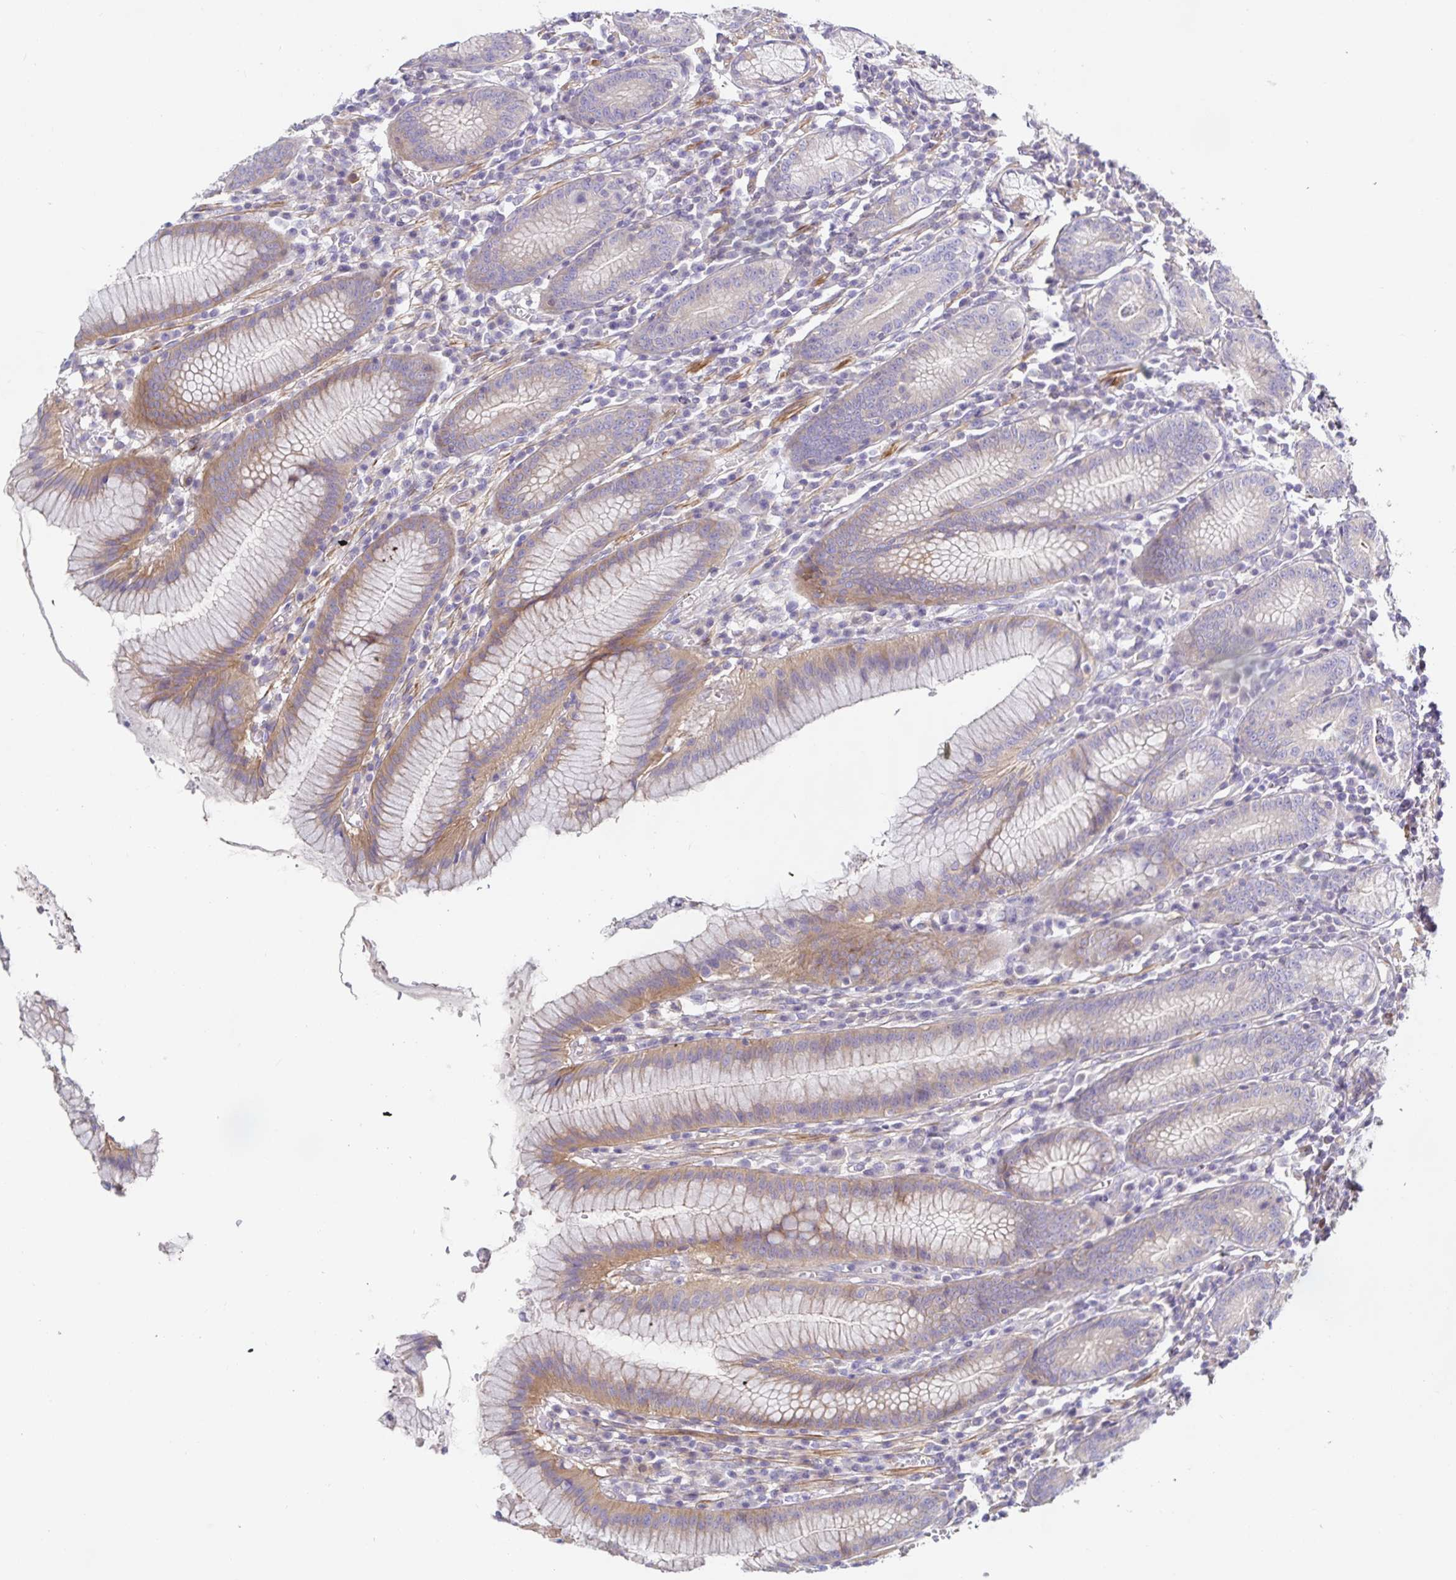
{"staining": {"intensity": "weak", "quantity": "25%-75%", "location": "cytoplasmic/membranous"}, "tissue": "stomach", "cell_type": "Glandular cells", "image_type": "normal", "snomed": [{"axis": "morphology", "description": "Normal tissue, NOS"}, {"axis": "topography", "description": "Stomach"}], "caption": "Immunohistochemistry micrograph of benign stomach: human stomach stained using IHC displays low levels of weak protein expression localized specifically in the cytoplasmic/membranous of glandular cells, appearing as a cytoplasmic/membranous brown color.", "gene": "METTL22", "patient": {"sex": "male", "age": 55}}